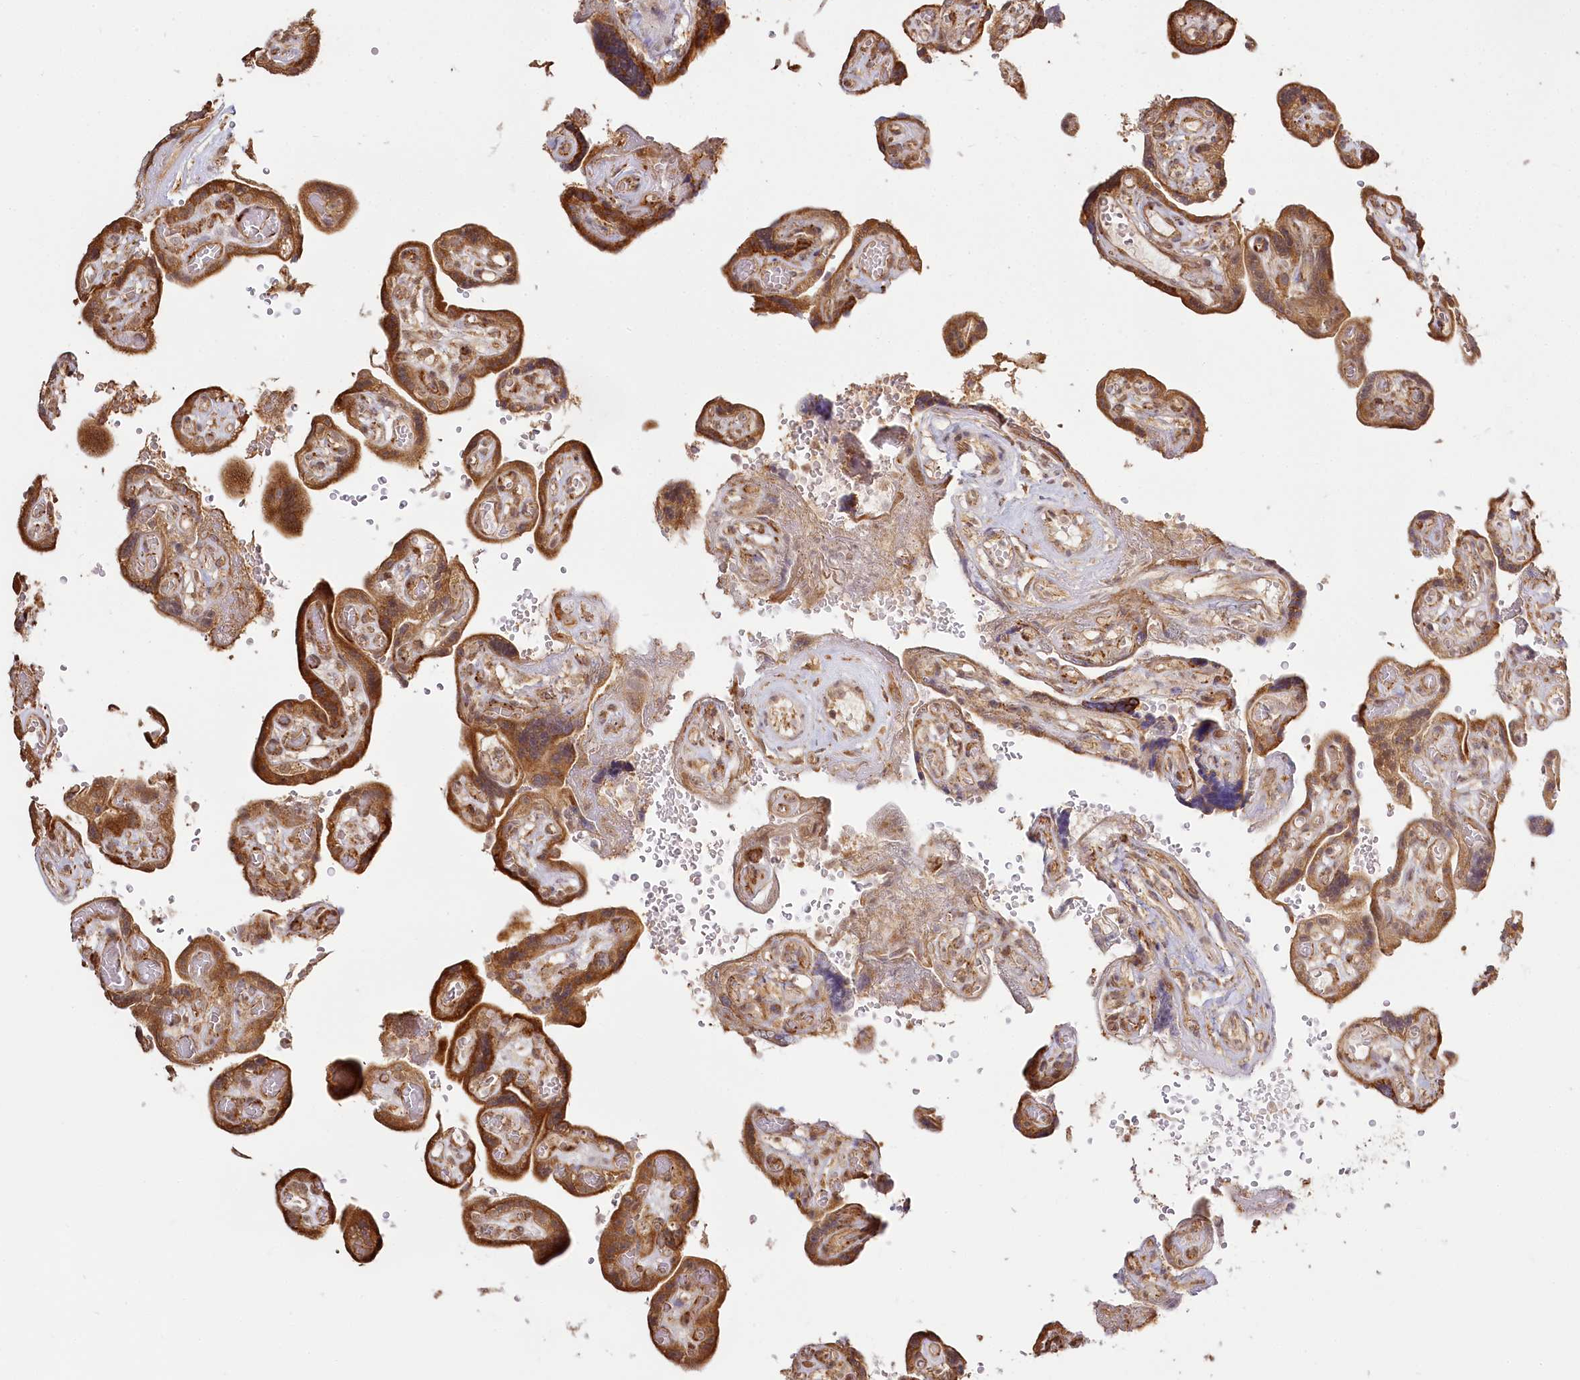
{"staining": {"intensity": "strong", "quantity": ">75%", "location": "cytoplasmic/membranous"}, "tissue": "placenta", "cell_type": "Decidual cells", "image_type": "normal", "snomed": [{"axis": "morphology", "description": "Normal tissue, NOS"}, {"axis": "topography", "description": "Placenta"}], "caption": "Protein staining by immunohistochemistry shows strong cytoplasmic/membranous staining in about >75% of decidual cells in unremarkable placenta.", "gene": "FAM13A", "patient": {"sex": "female", "age": 30}}